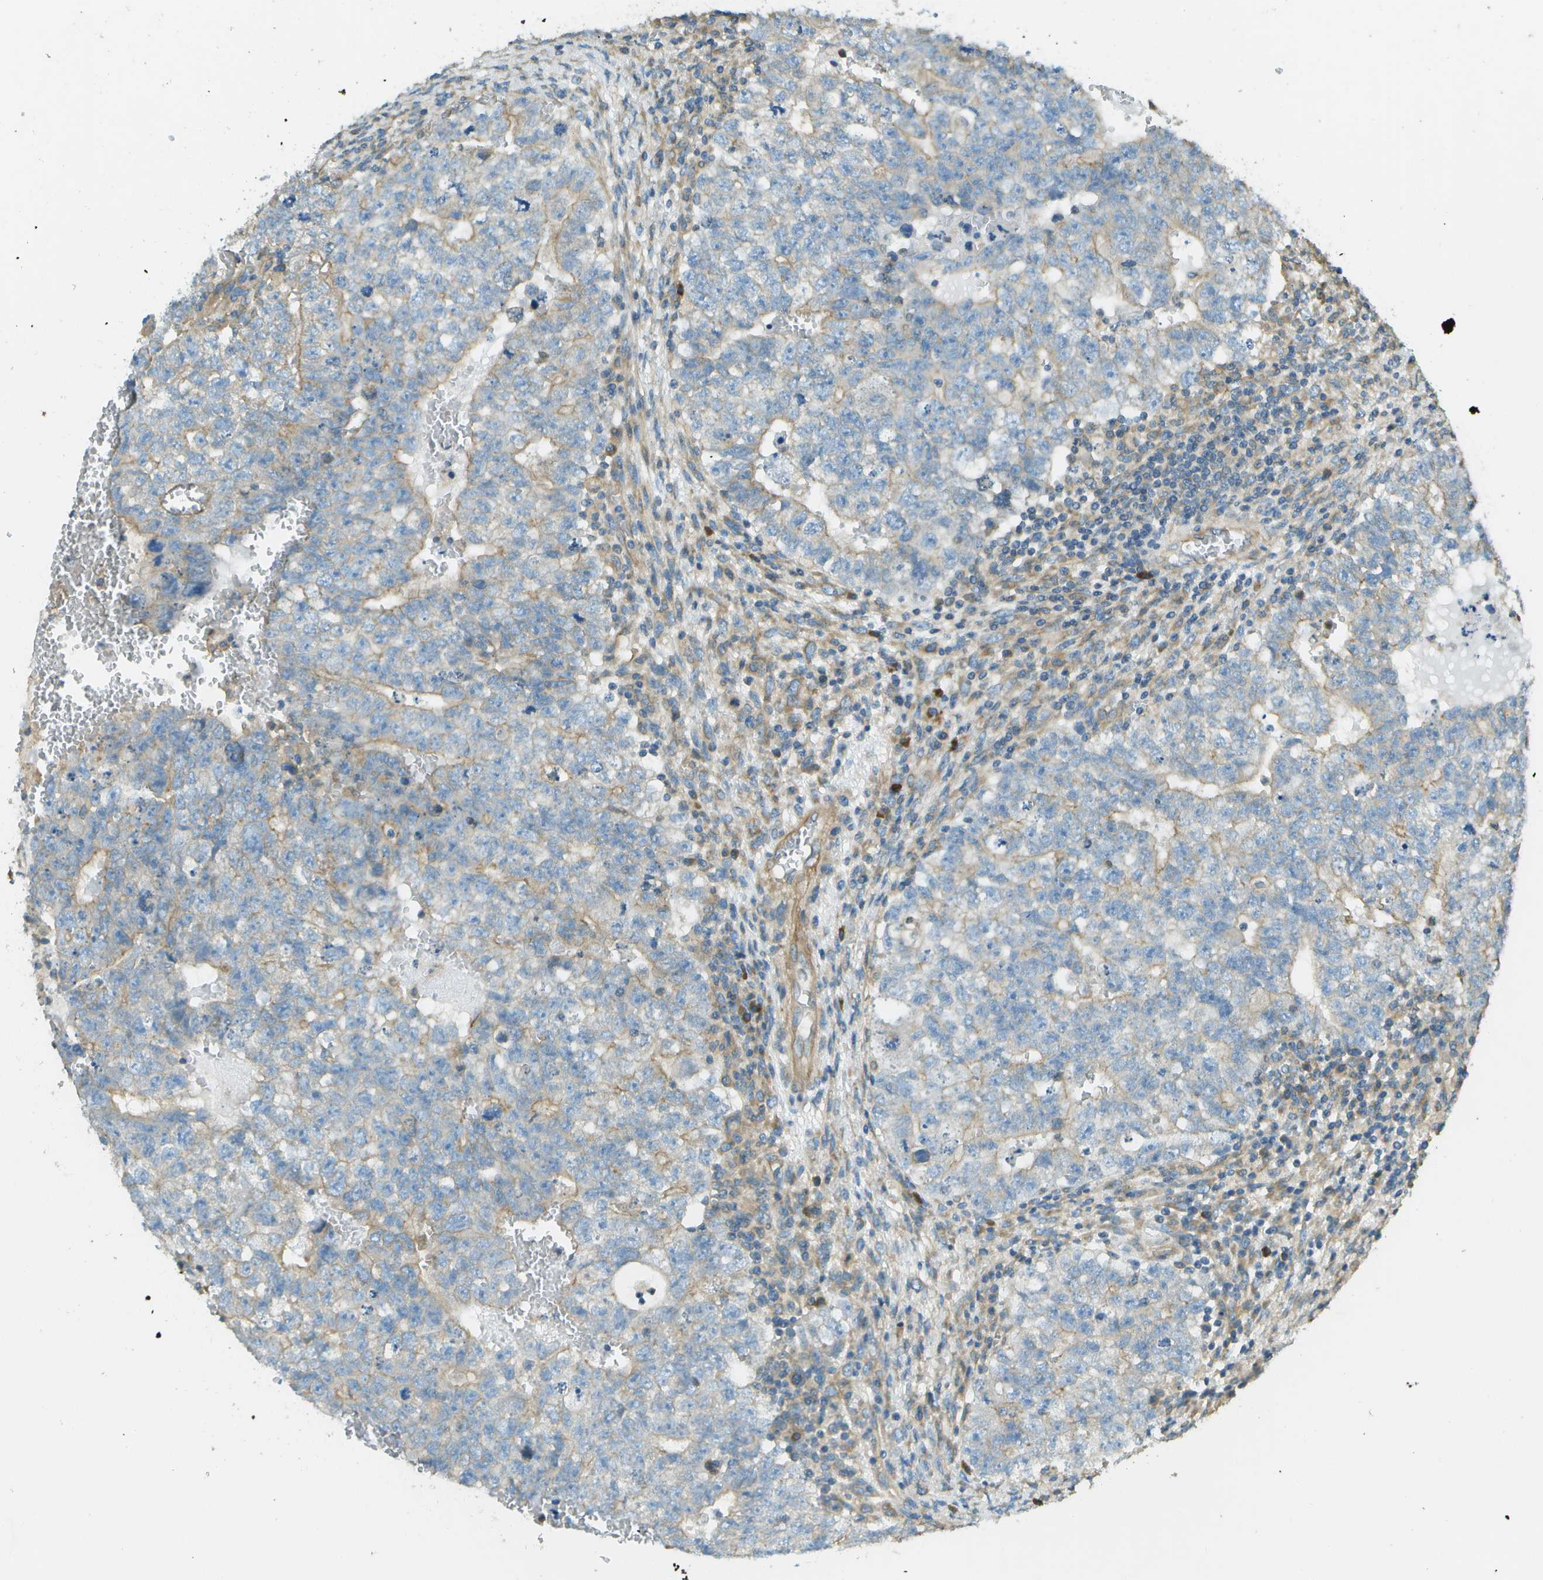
{"staining": {"intensity": "weak", "quantity": "25%-75%", "location": "cytoplasmic/membranous"}, "tissue": "testis cancer", "cell_type": "Tumor cells", "image_type": "cancer", "snomed": [{"axis": "morphology", "description": "Seminoma, NOS"}, {"axis": "morphology", "description": "Carcinoma, Embryonal, NOS"}, {"axis": "topography", "description": "Testis"}], "caption": "Immunohistochemical staining of seminoma (testis) shows low levels of weak cytoplasmic/membranous protein expression in approximately 25%-75% of tumor cells.", "gene": "DNAJB11", "patient": {"sex": "male", "age": 38}}